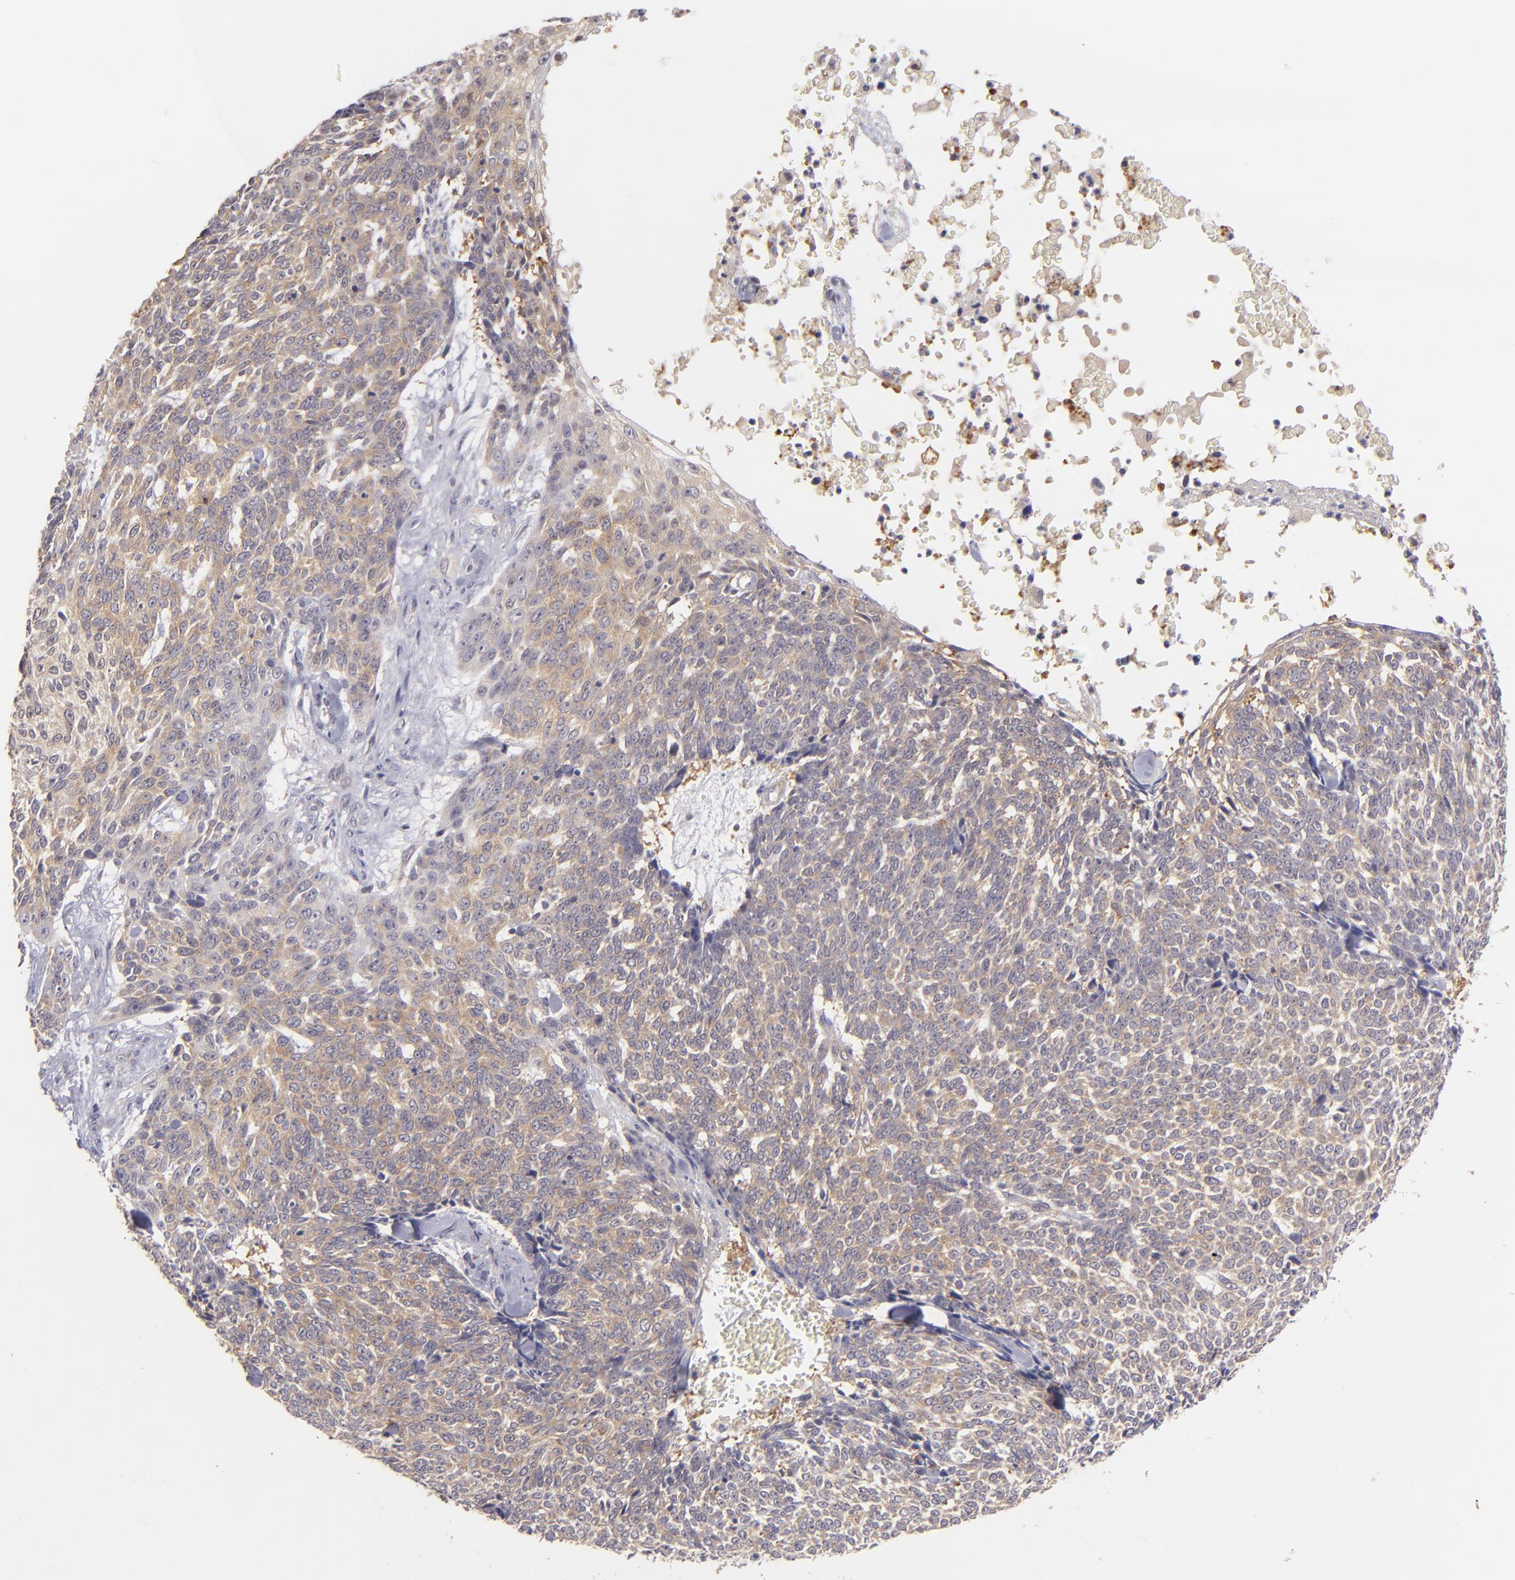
{"staining": {"intensity": "weak", "quantity": "25%-75%", "location": "cytoplasmic/membranous"}, "tissue": "skin cancer", "cell_type": "Tumor cells", "image_type": "cancer", "snomed": [{"axis": "morphology", "description": "Basal cell carcinoma"}, {"axis": "topography", "description": "Skin"}], "caption": "Protein expression analysis of basal cell carcinoma (skin) shows weak cytoplasmic/membranous staining in approximately 25%-75% of tumor cells.", "gene": "PTPN13", "patient": {"sex": "female", "age": 89}}